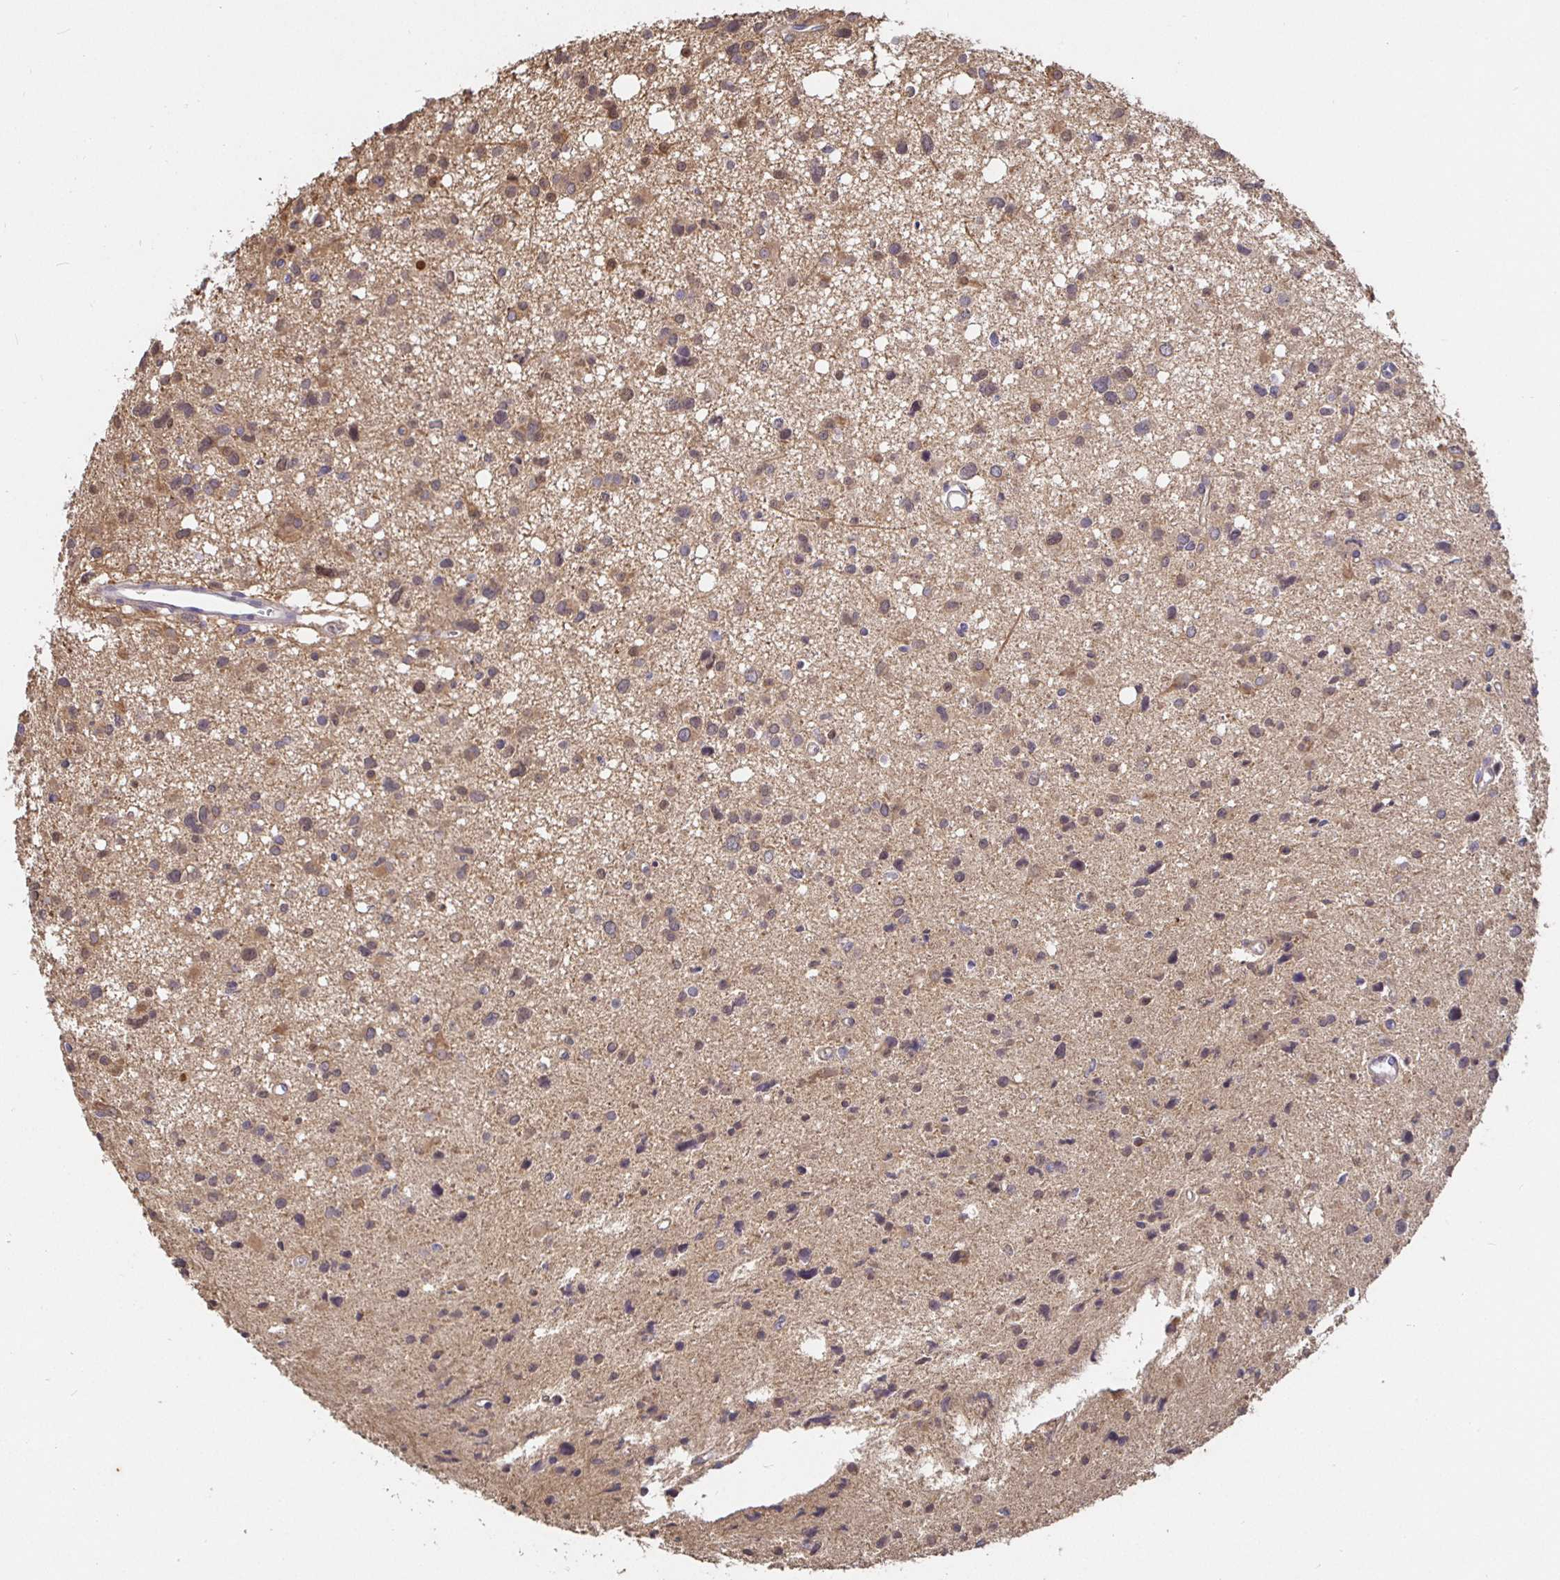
{"staining": {"intensity": "moderate", "quantity": "<25%", "location": "cytoplasmic/membranous"}, "tissue": "glioma", "cell_type": "Tumor cells", "image_type": "cancer", "snomed": [{"axis": "morphology", "description": "Glioma, malignant, High grade"}, {"axis": "topography", "description": "Brain"}], "caption": "The micrograph displays immunohistochemical staining of malignant glioma (high-grade). There is moderate cytoplasmic/membranous expression is seen in approximately <25% of tumor cells.", "gene": "SHISA4", "patient": {"sex": "male", "age": 23}}